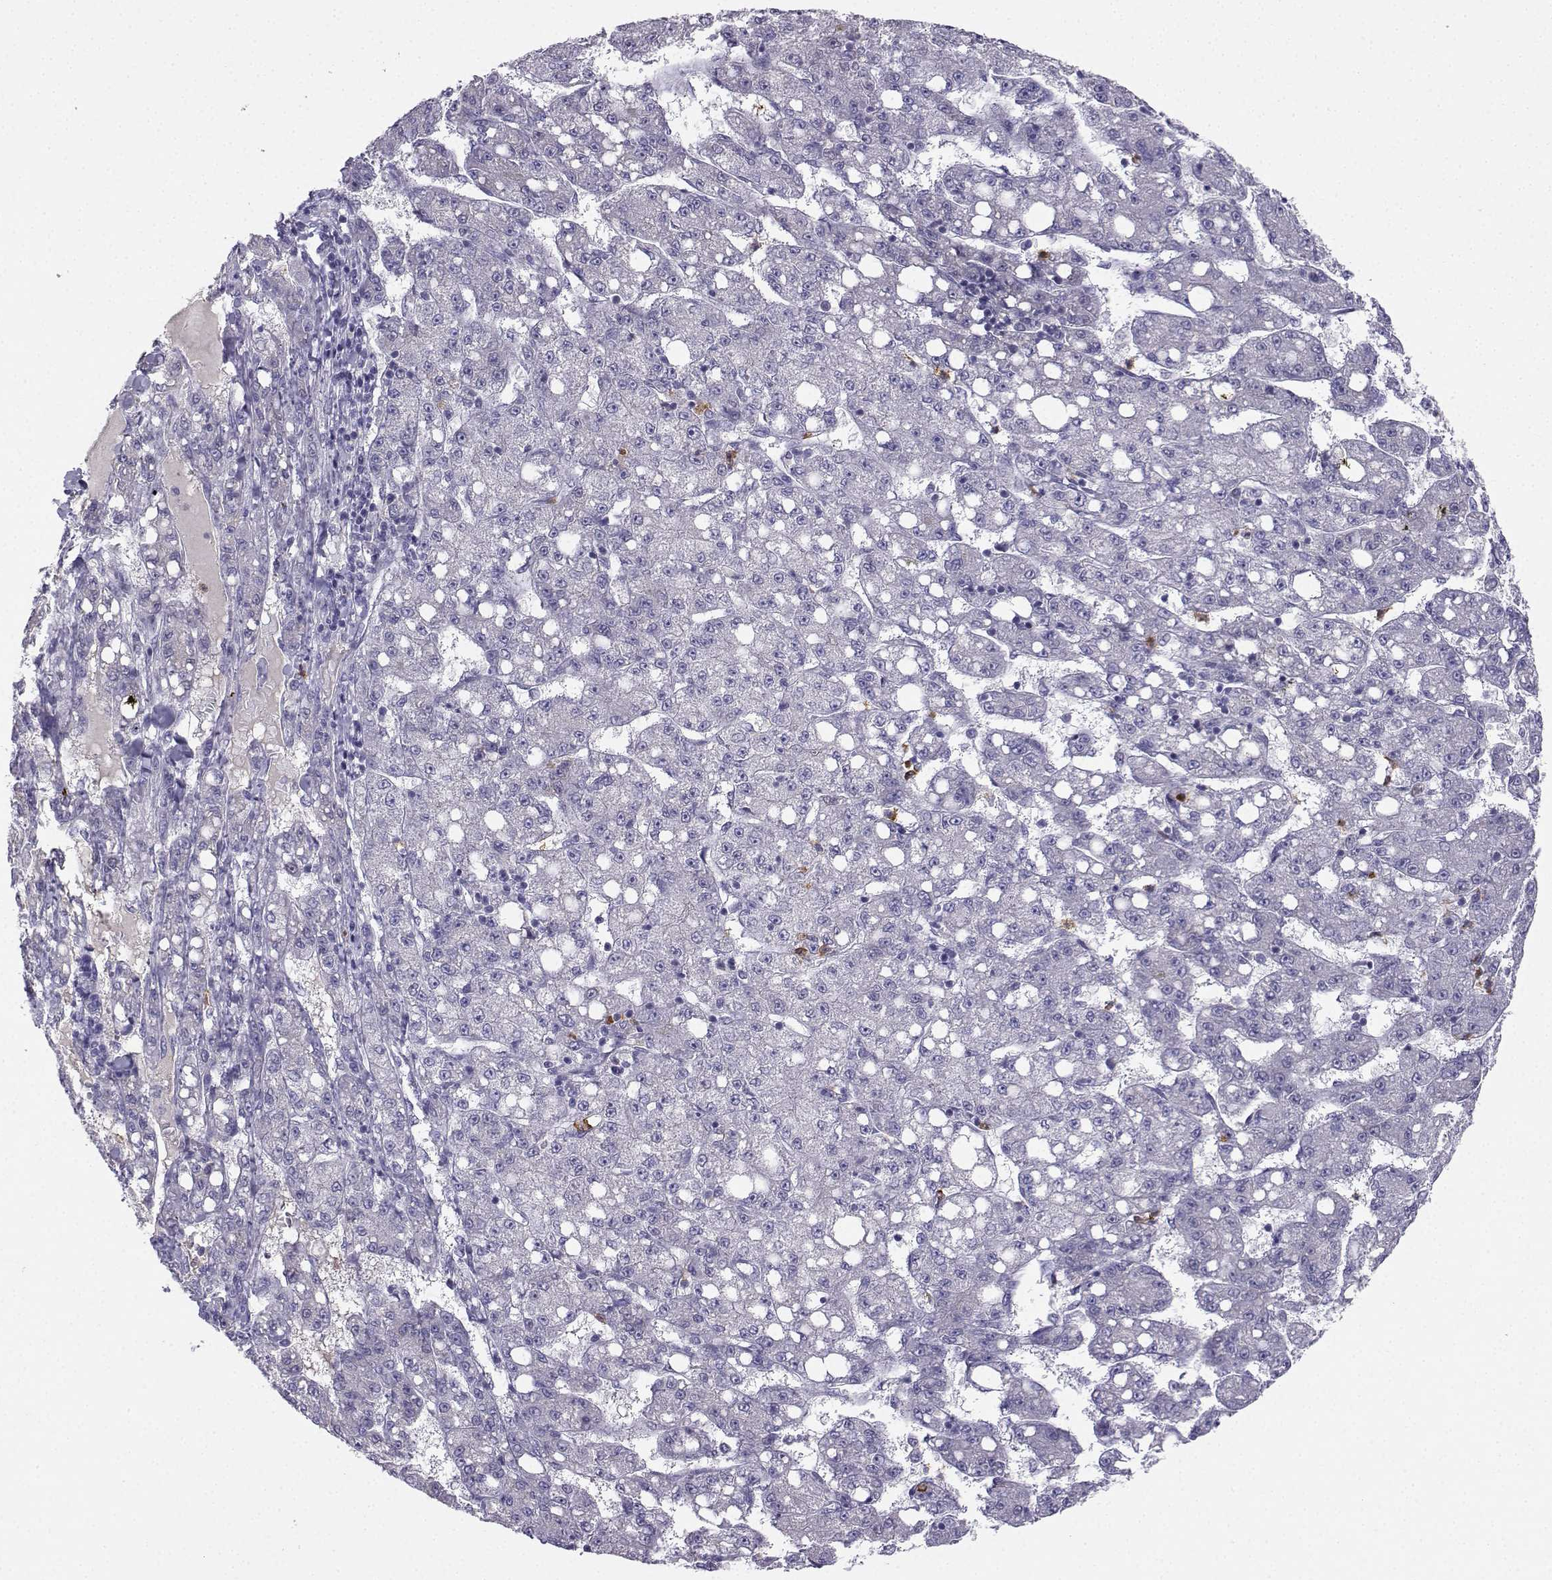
{"staining": {"intensity": "negative", "quantity": "none", "location": "none"}, "tissue": "liver cancer", "cell_type": "Tumor cells", "image_type": "cancer", "snomed": [{"axis": "morphology", "description": "Carcinoma, Hepatocellular, NOS"}, {"axis": "topography", "description": "Liver"}], "caption": "Tumor cells show no significant protein staining in liver hepatocellular carcinoma. (Immunohistochemistry, brightfield microscopy, high magnification).", "gene": "CALY", "patient": {"sex": "female", "age": 65}}